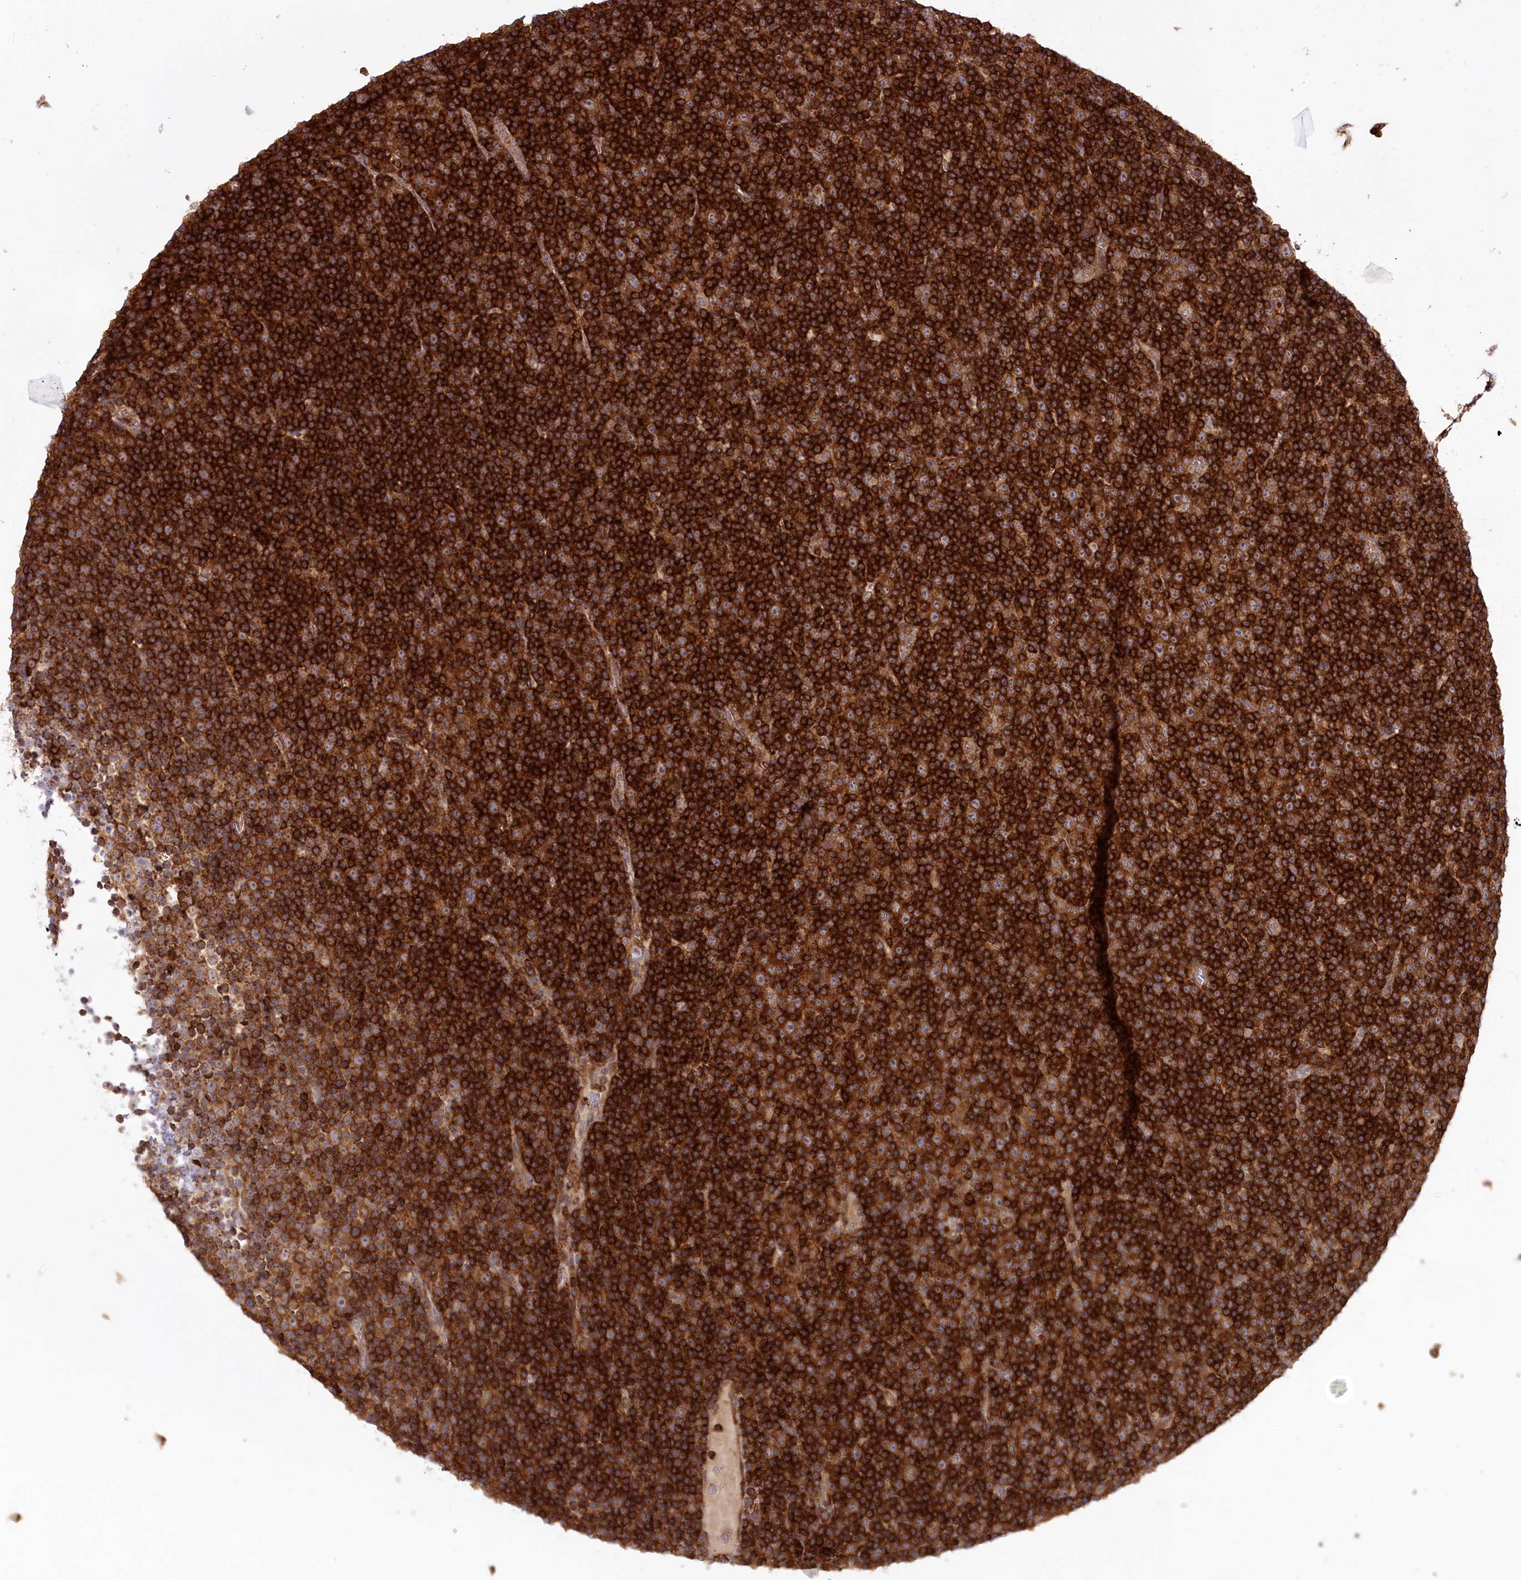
{"staining": {"intensity": "strong", "quantity": ">75%", "location": "cytoplasmic/membranous"}, "tissue": "lymphoma", "cell_type": "Tumor cells", "image_type": "cancer", "snomed": [{"axis": "morphology", "description": "Malignant lymphoma, non-Hodgkin's type, Low grade"}, {"axis": "topography", "description": "Lymph node"}], "caption": "Brown immunohistochemical staining in malignant lymphoma, non-Hodgkin's type (low-grade) shows strong cytoplasmic/membranous expression in approximately >75% of tumor cells.", "gene": "CCDC91", "patient": {"sex": "female", "age": 67}}